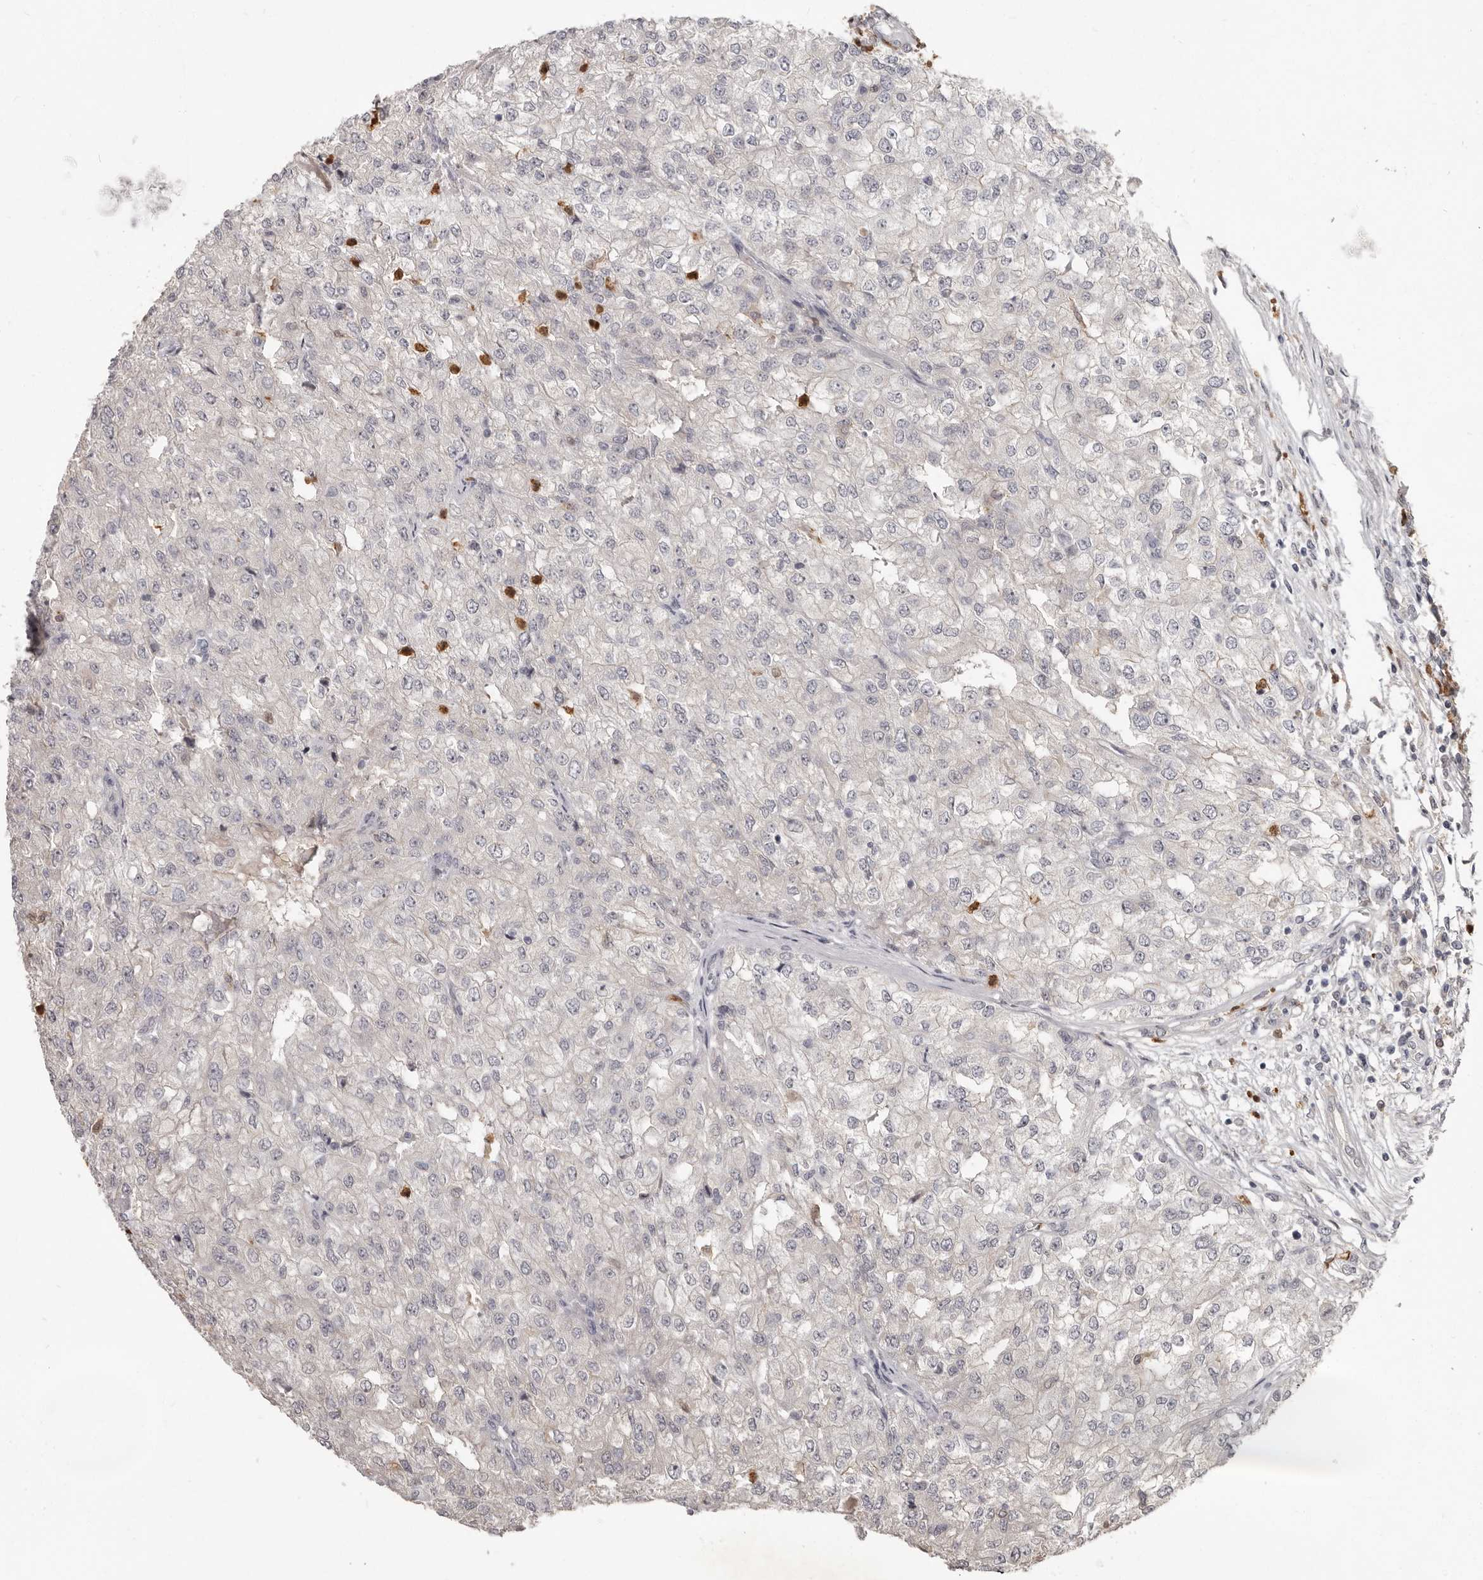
{"staining": {"intensity": "negative", "quantity": "none", "location": "none"}, "tissue": "renal cancer", "cell_type": "Tumor cells", "image_type": "cancer", "snomed": [{"axis": "morphology", "description": "Adenocarcinoma, NOS"}, {"axis": "topography", "description": "Kidney"}], "caption": "High power microscopy photomicrograph of an IHC micrograph of renal cancer, revealing no significant positivity in tumor cells. (DAB (3,3'-diaminobenzidine) immunohistochemistry (IHC), high magnification).", "gene": "GPR157", "patient": {"sex": "female", "age": 54}}